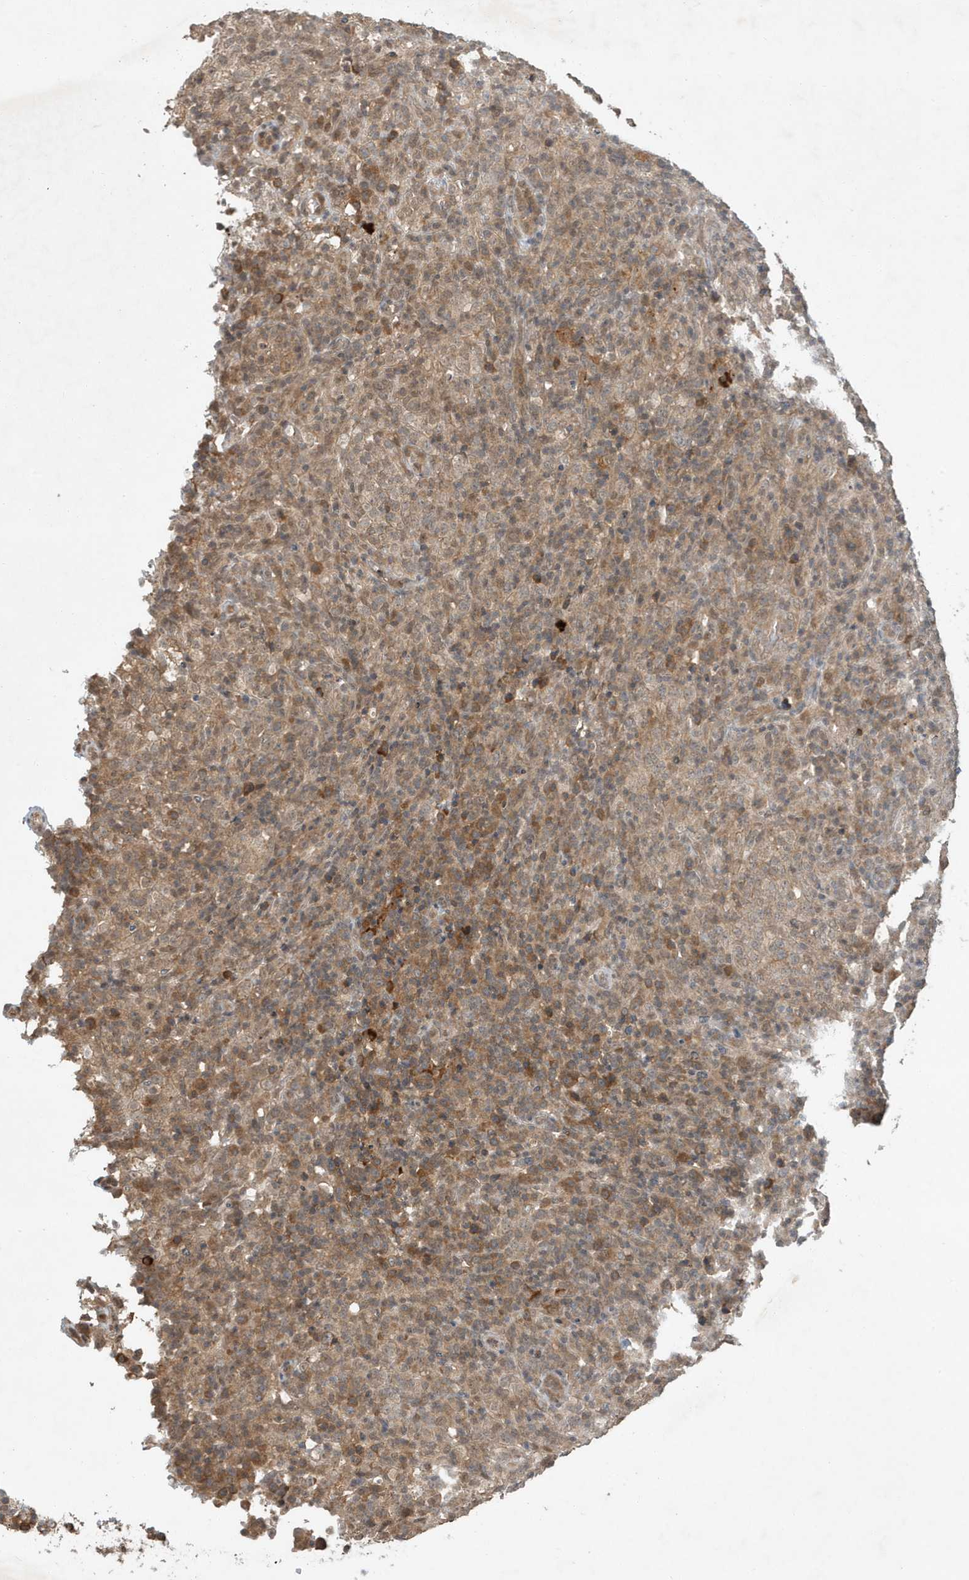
{"staining": {"intensity": "weak", "quantity": ">75%", "location": "cytoplasmic/membranous"}, "tissue": "lymphoma", "cell_type": "Tumor cells", "image_type": "cancer", "snomed": [{"axis": "morphology", "description": "Malignant lymphoma, non-Hodgkin's type, High grade"}, {"axis": "topography", "description": "Lymph node"}], "caption": "IHC (DAB (3,3'-diaminobenzidine)) staining of high-grade malignant lymphoma, non-Hodgkin's type displays weak cytoplasmic/membranous protein staining in about >75% of tumor cells.", "gene": "ABCB9", "patient": {"sex": "female", "age": 76}}